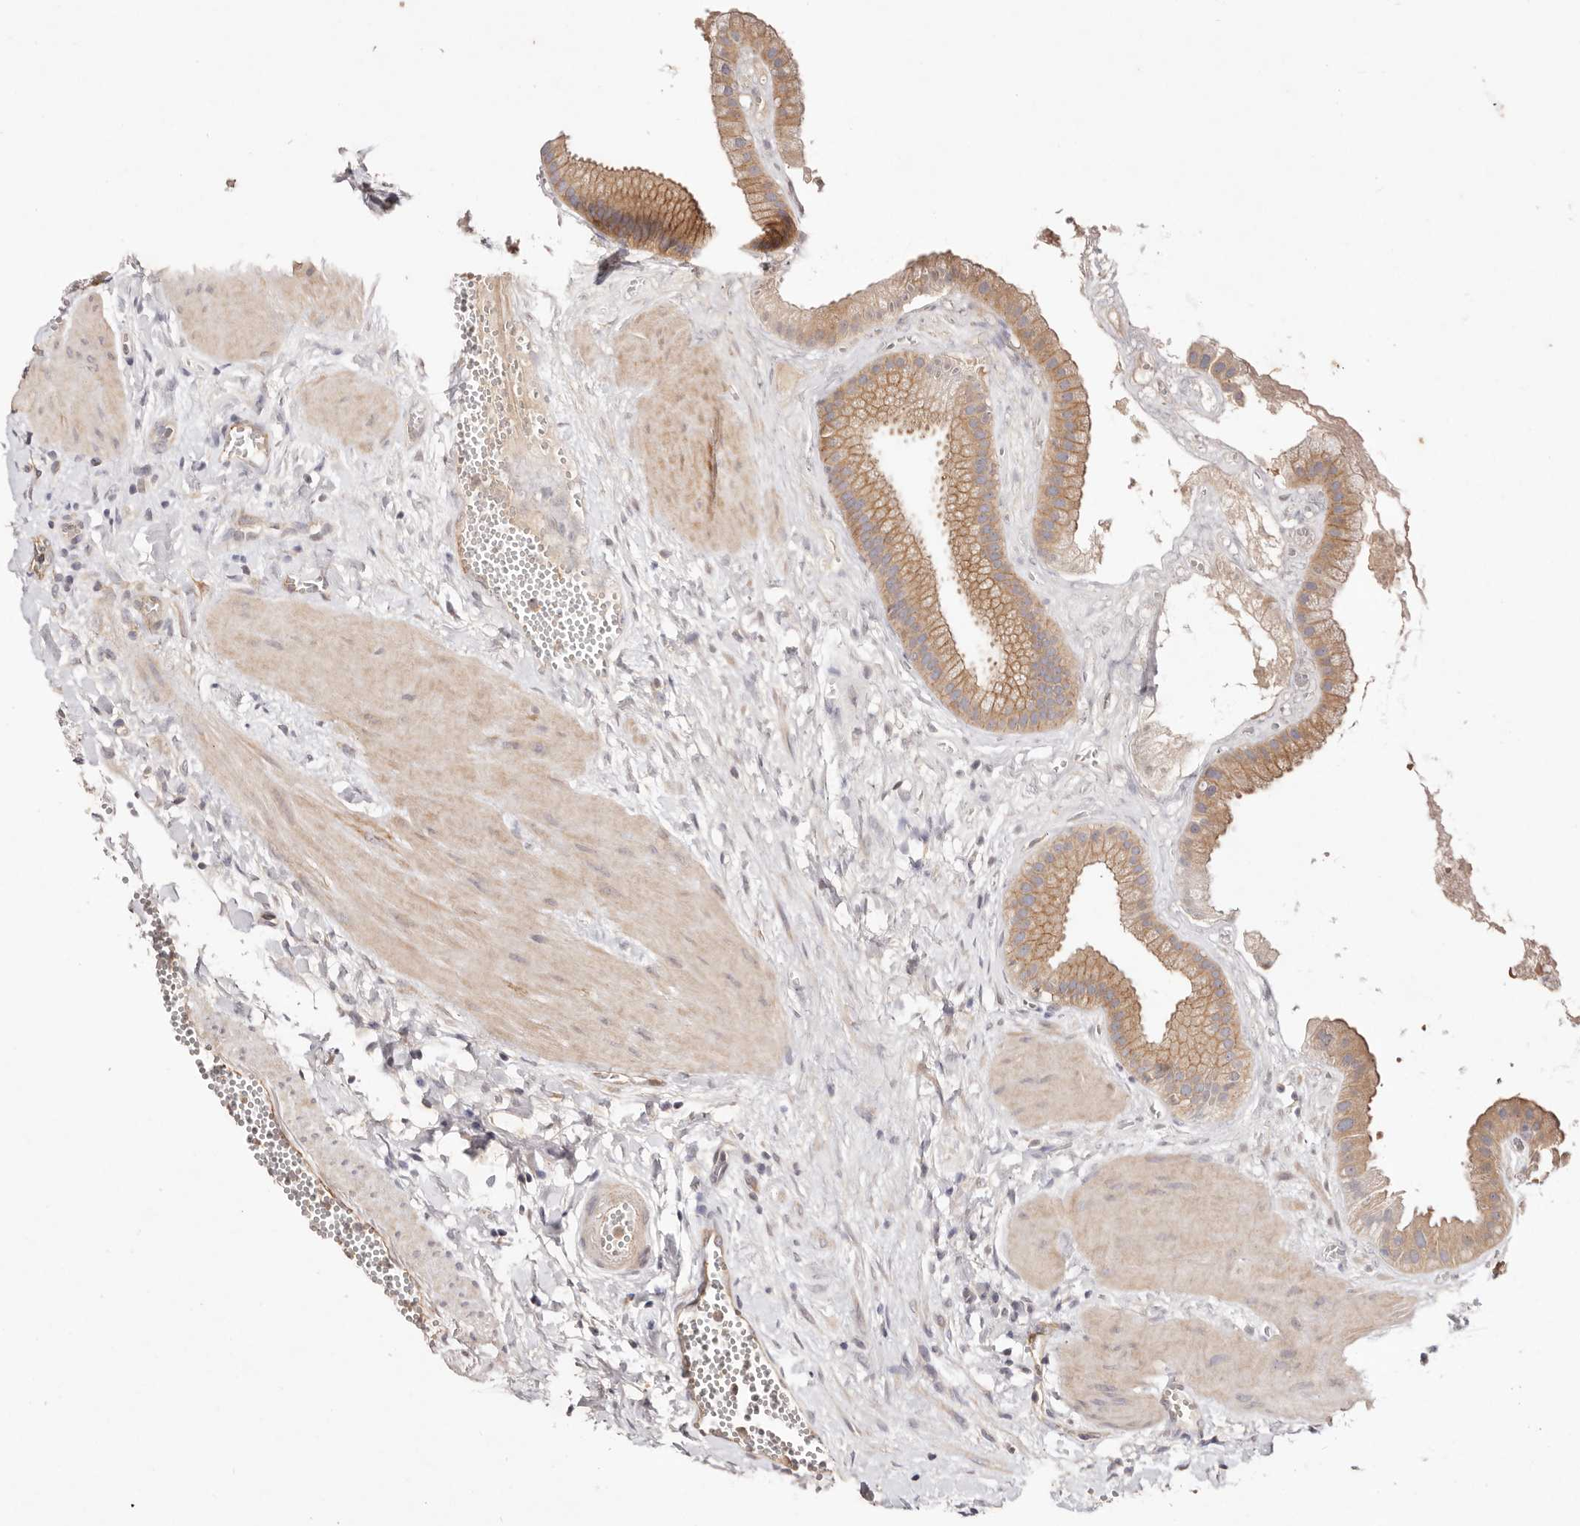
{"staining": {"intensity": "strong", "quantity": ">75%", "location": "cytoplasmic/membranous"}, "tissue": "gallbladder", "cell_type": "Glandular cells", "image_type": "normal", "snomed": [{"axis": "morphology", "description": "Normal tissue, NOS"}, {"axis": "topography", "description": "Gallbladder"}], "caption": "About >75% of glandular cells in benign gallbladder display strong cytoplasmic/membranous protein staining as visualized by brown immunohistochemical staining.", "gene": "SLC35B2", "patient": {"sex": "male", "age": 55}}